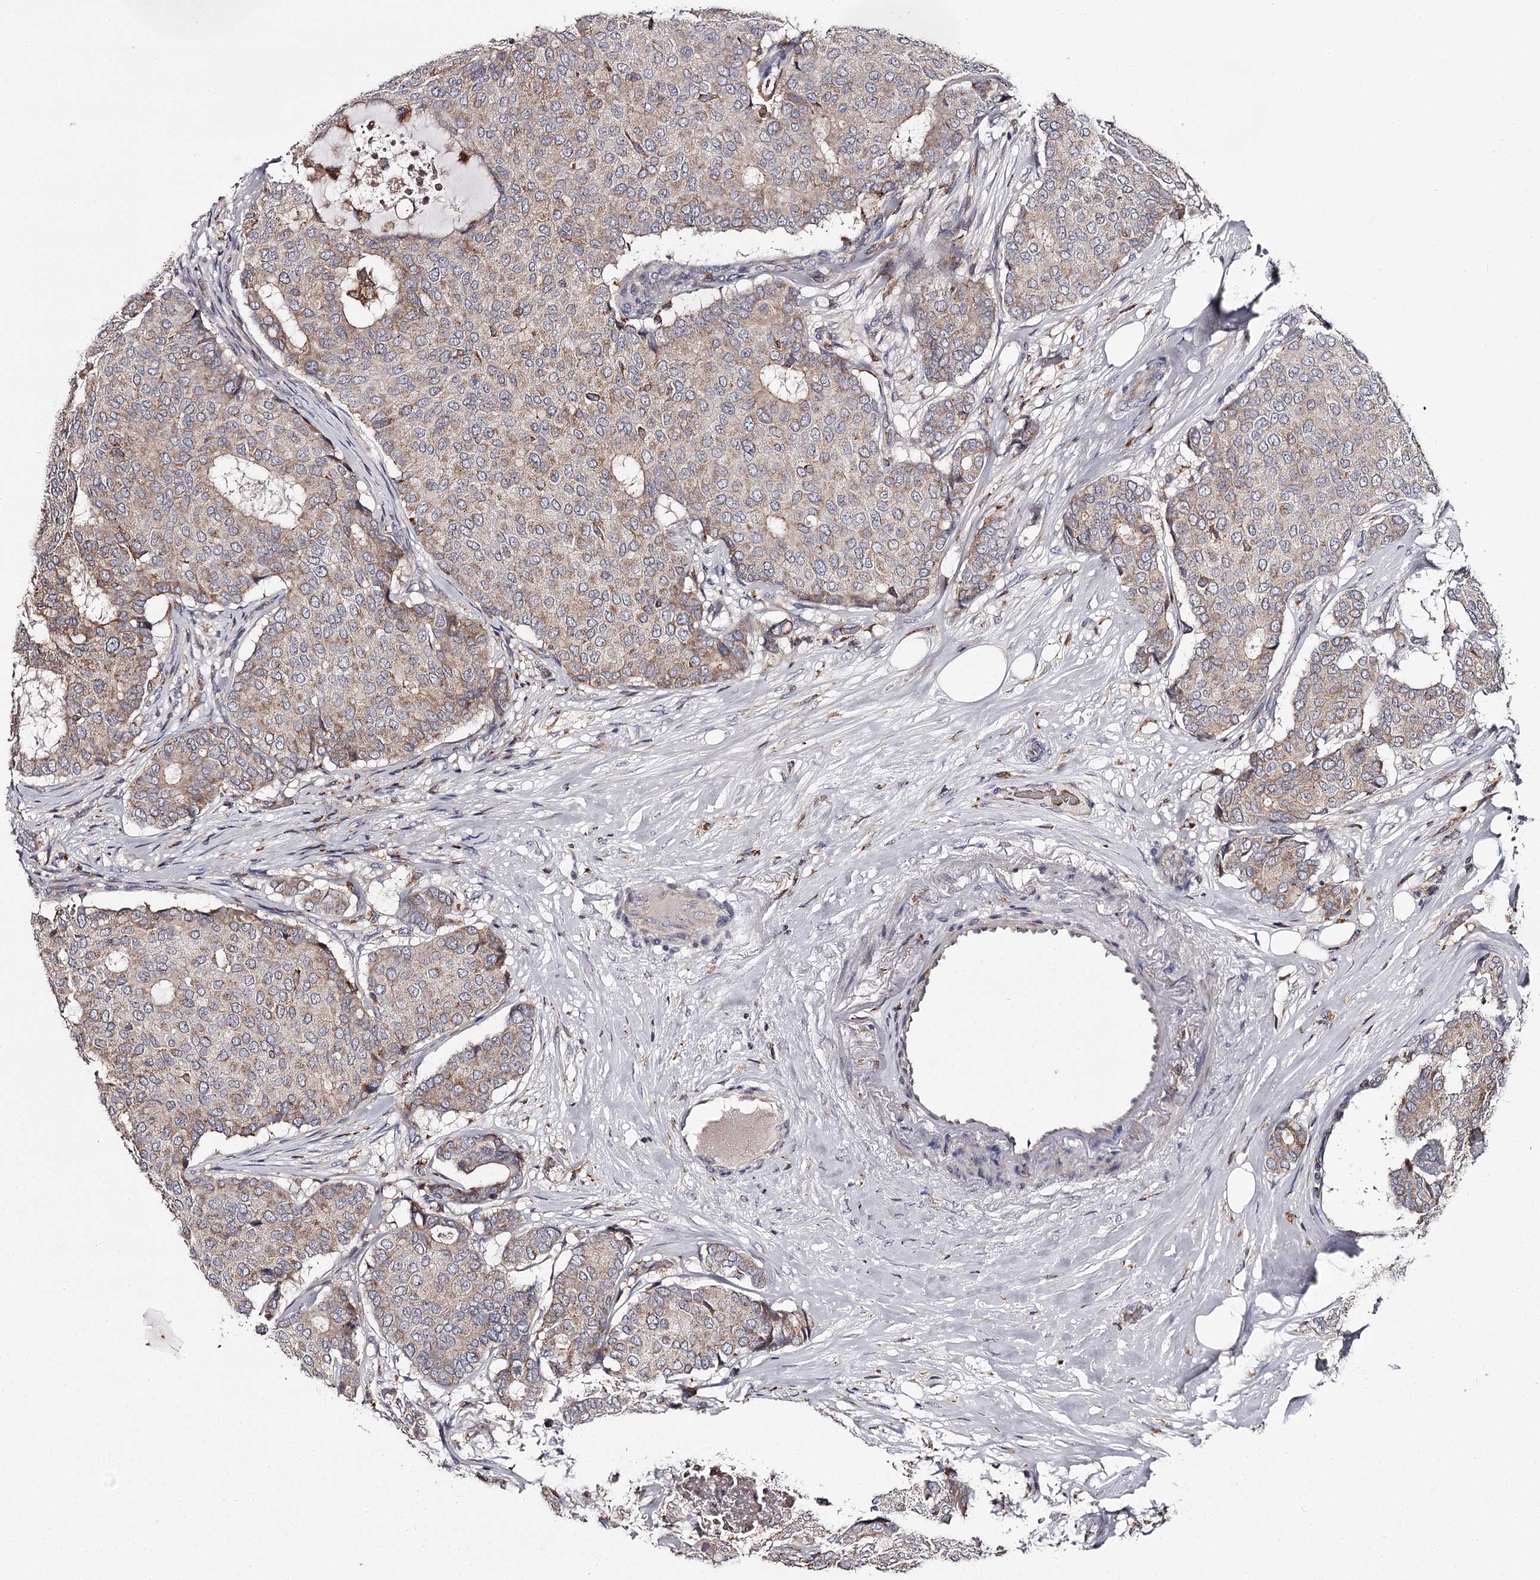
{"staining": {"intensity": "weak", "quantity": ">75%", "location": "cytoplasmic/membranous"}, "tissue": "breast cancer", "cell_type": "Tumor cells", "image_type": "cancer", "snomed": [{"axis": "morphology", "description": "Duct carcinoma"}, {"axis": "topography", "description": "Breast"}], "caption": "An immunohistochemistry histopathology image of neoplastic tissue is shown. Protein staining in brown highlights weak cytoplasmic/membranous positivity in breast invasive ductal carcinoma within tumor cells.", "gene": "RASSF6", "patient": {"sex": "female", "age": 75}}